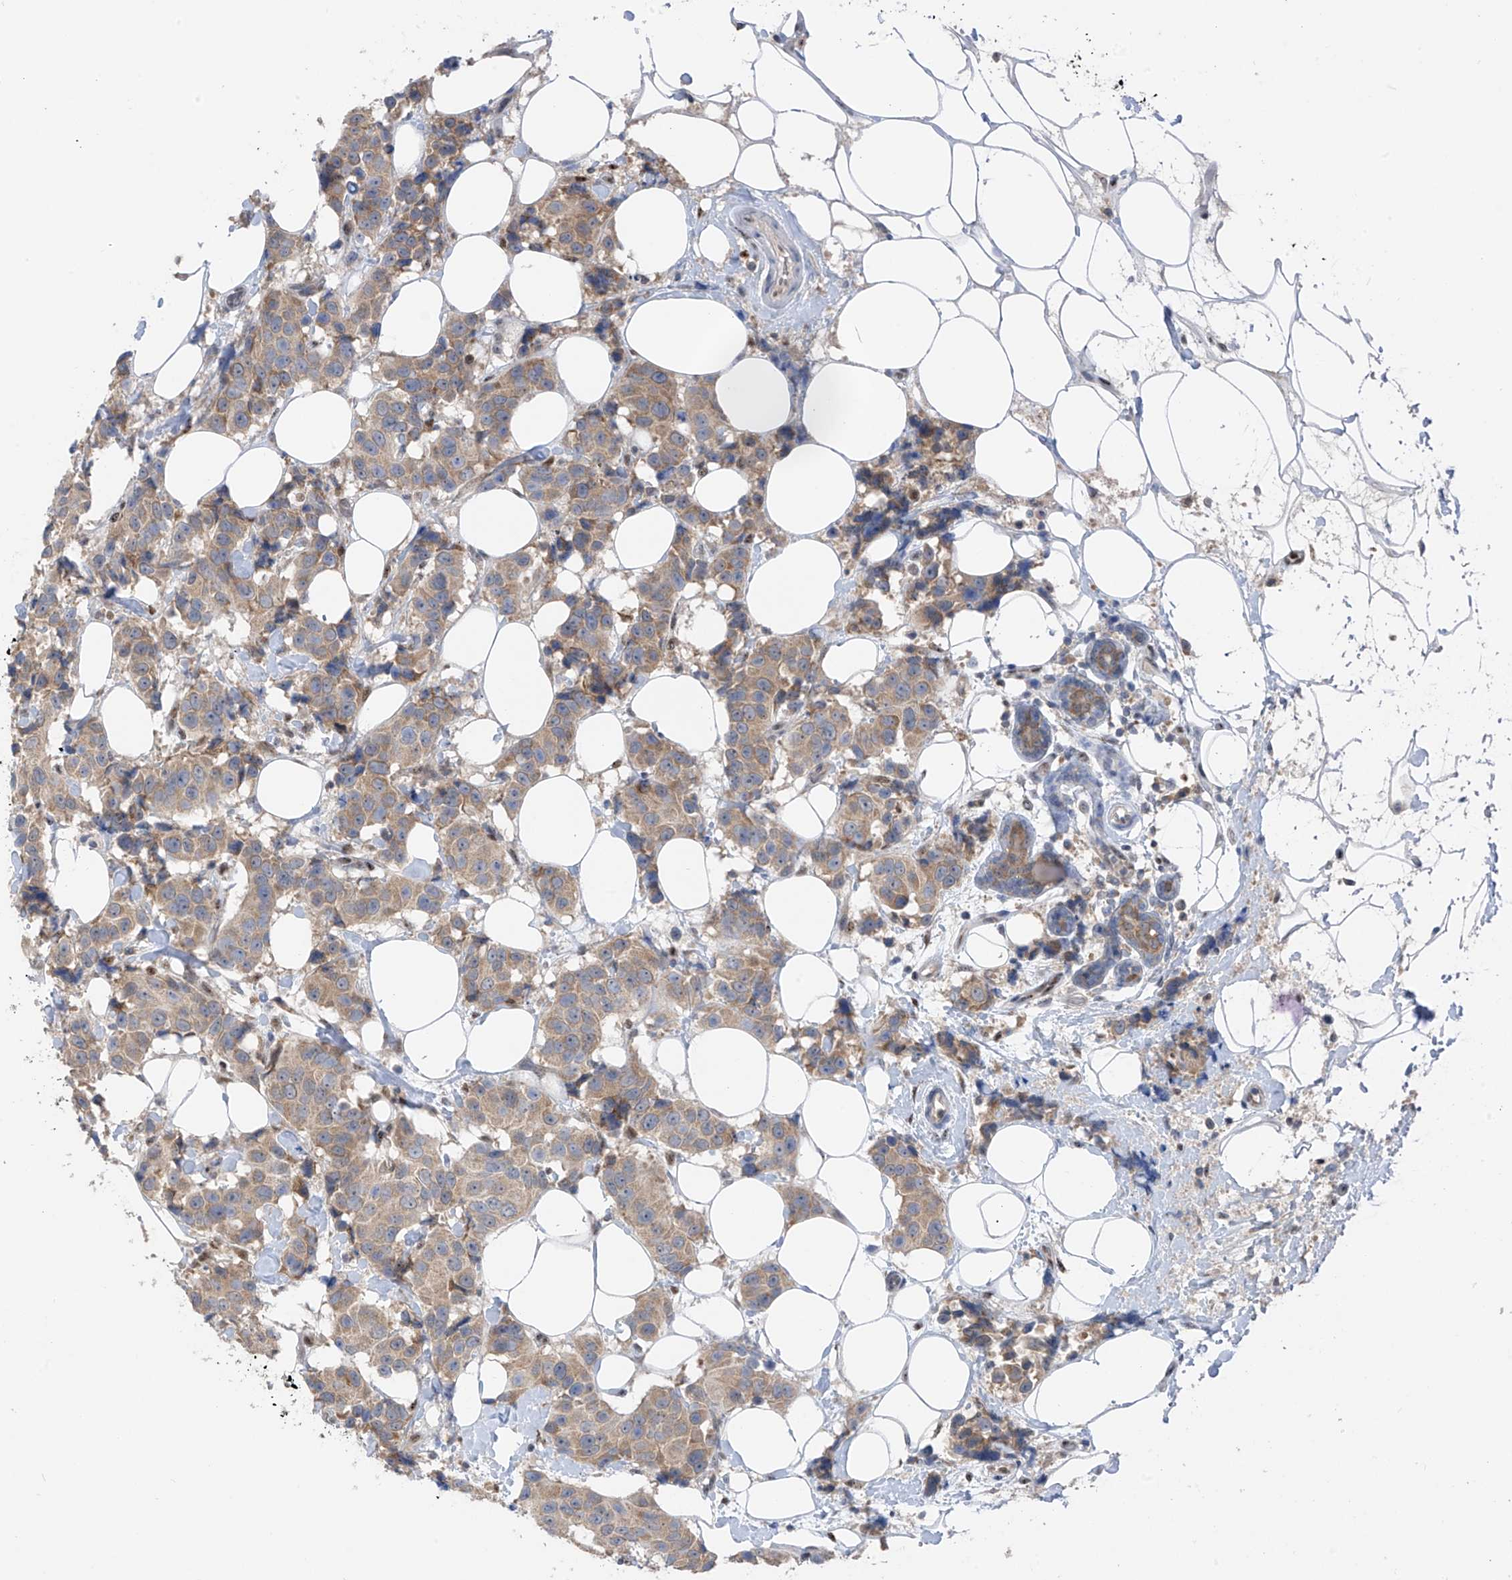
{"staining": {"intensity": "moderate", "quantity": "25%-75%", "location": "cytoplasmic/membranous"}, "tissue": "breast cancer", "cell_type": "Tumor cells", "image_type": "cancer", "snomed": [{"axis": "morphology", "description": "Normal tissue, NOS"}, {"axis": "morphology", "description": "Duct carcinoma"}, {"axis": "topography", "description": "Breast"}], "caption": "Moderate cytoplasmic/membranous expression for a protein is seen in approximately 25%-75% of tumor cells of breast invasive ductal carcinoma using immunohistochemistry.", "gene": "RPL4", "patient": {"sex": "female", "age": 39}}